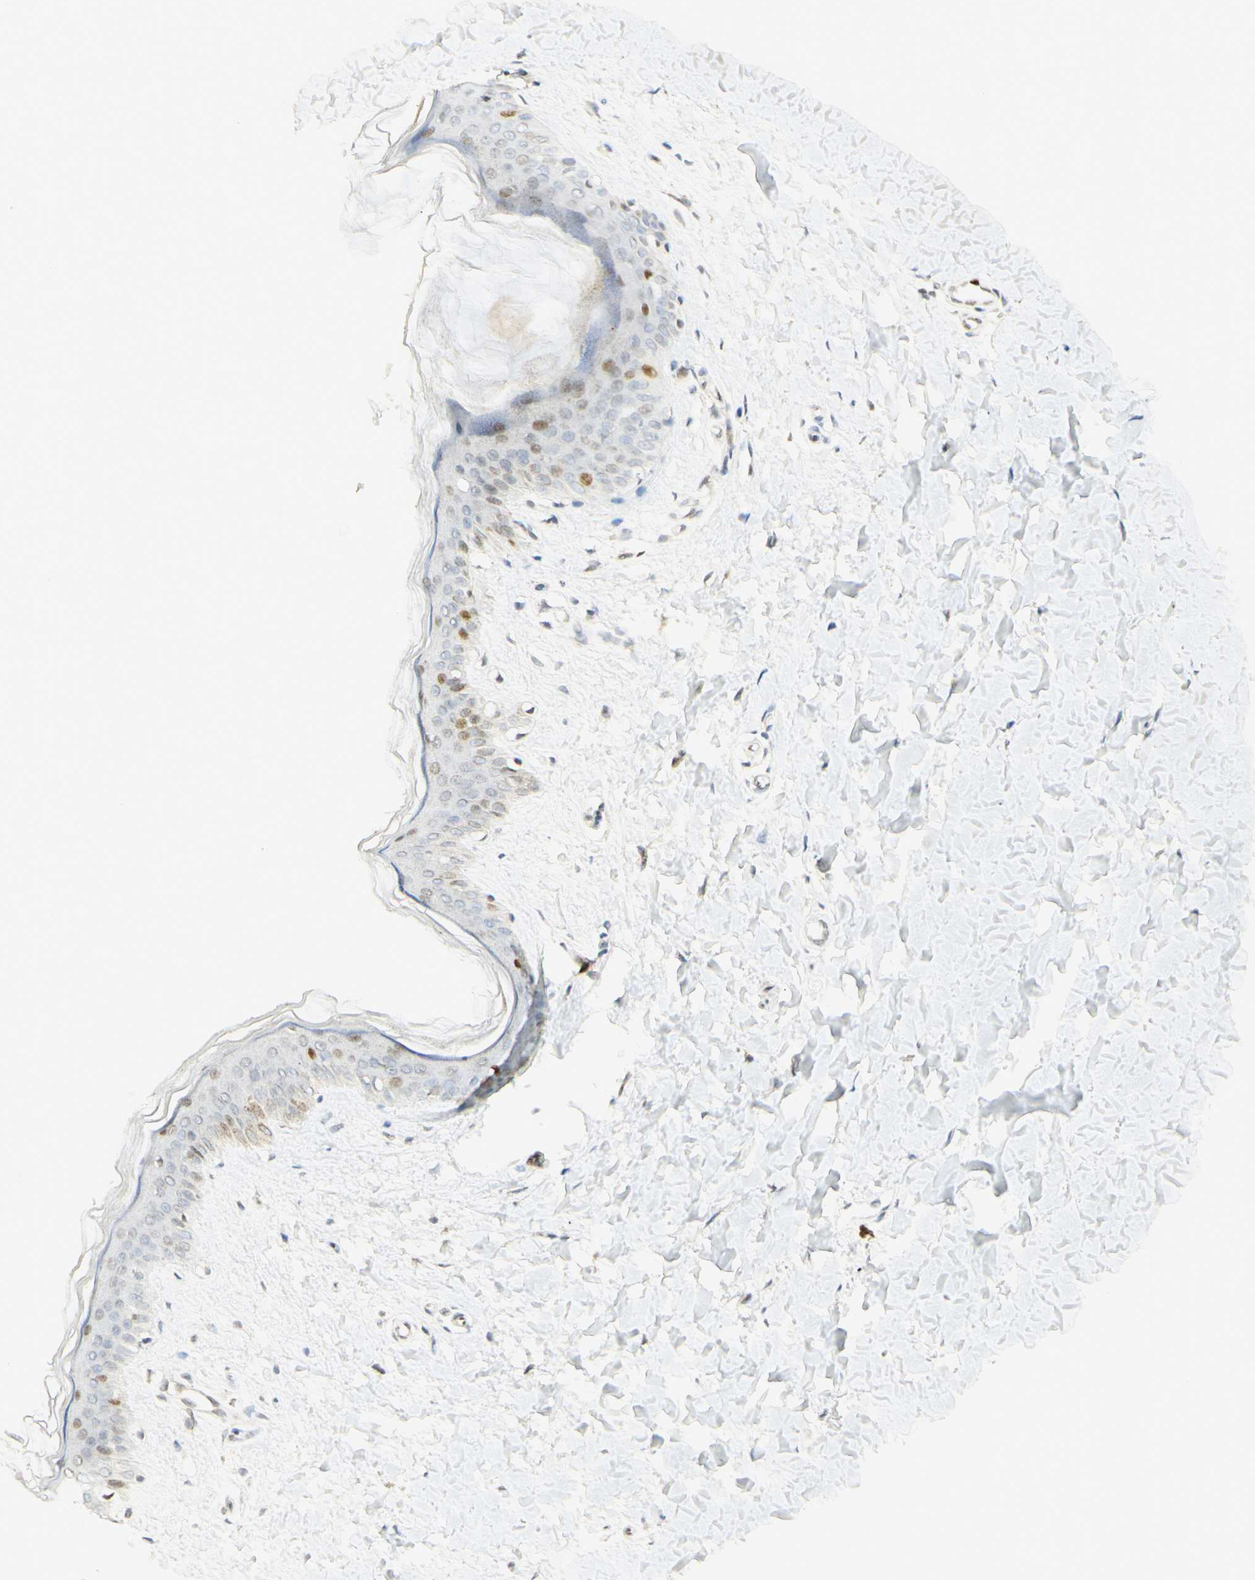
{"staining": {"intensity": "moderate", "quantity": ">75%", "location": "nuclear"}, "tissue": "skin", "cell_type": "Fibroblasts", "image_type": "normal", "snomed": [{"axis": "morphology", "description": "Normal tissue, NOS"}, {"axis": "topography", "description": "Skin"}], "caption": "Immunohistochemical staining of benign skin shows moderate nuclear protein positivity in about >75% of fibroblasts.", "gene": "E2F1", "patient": {"sex": "female", "age": 41}}